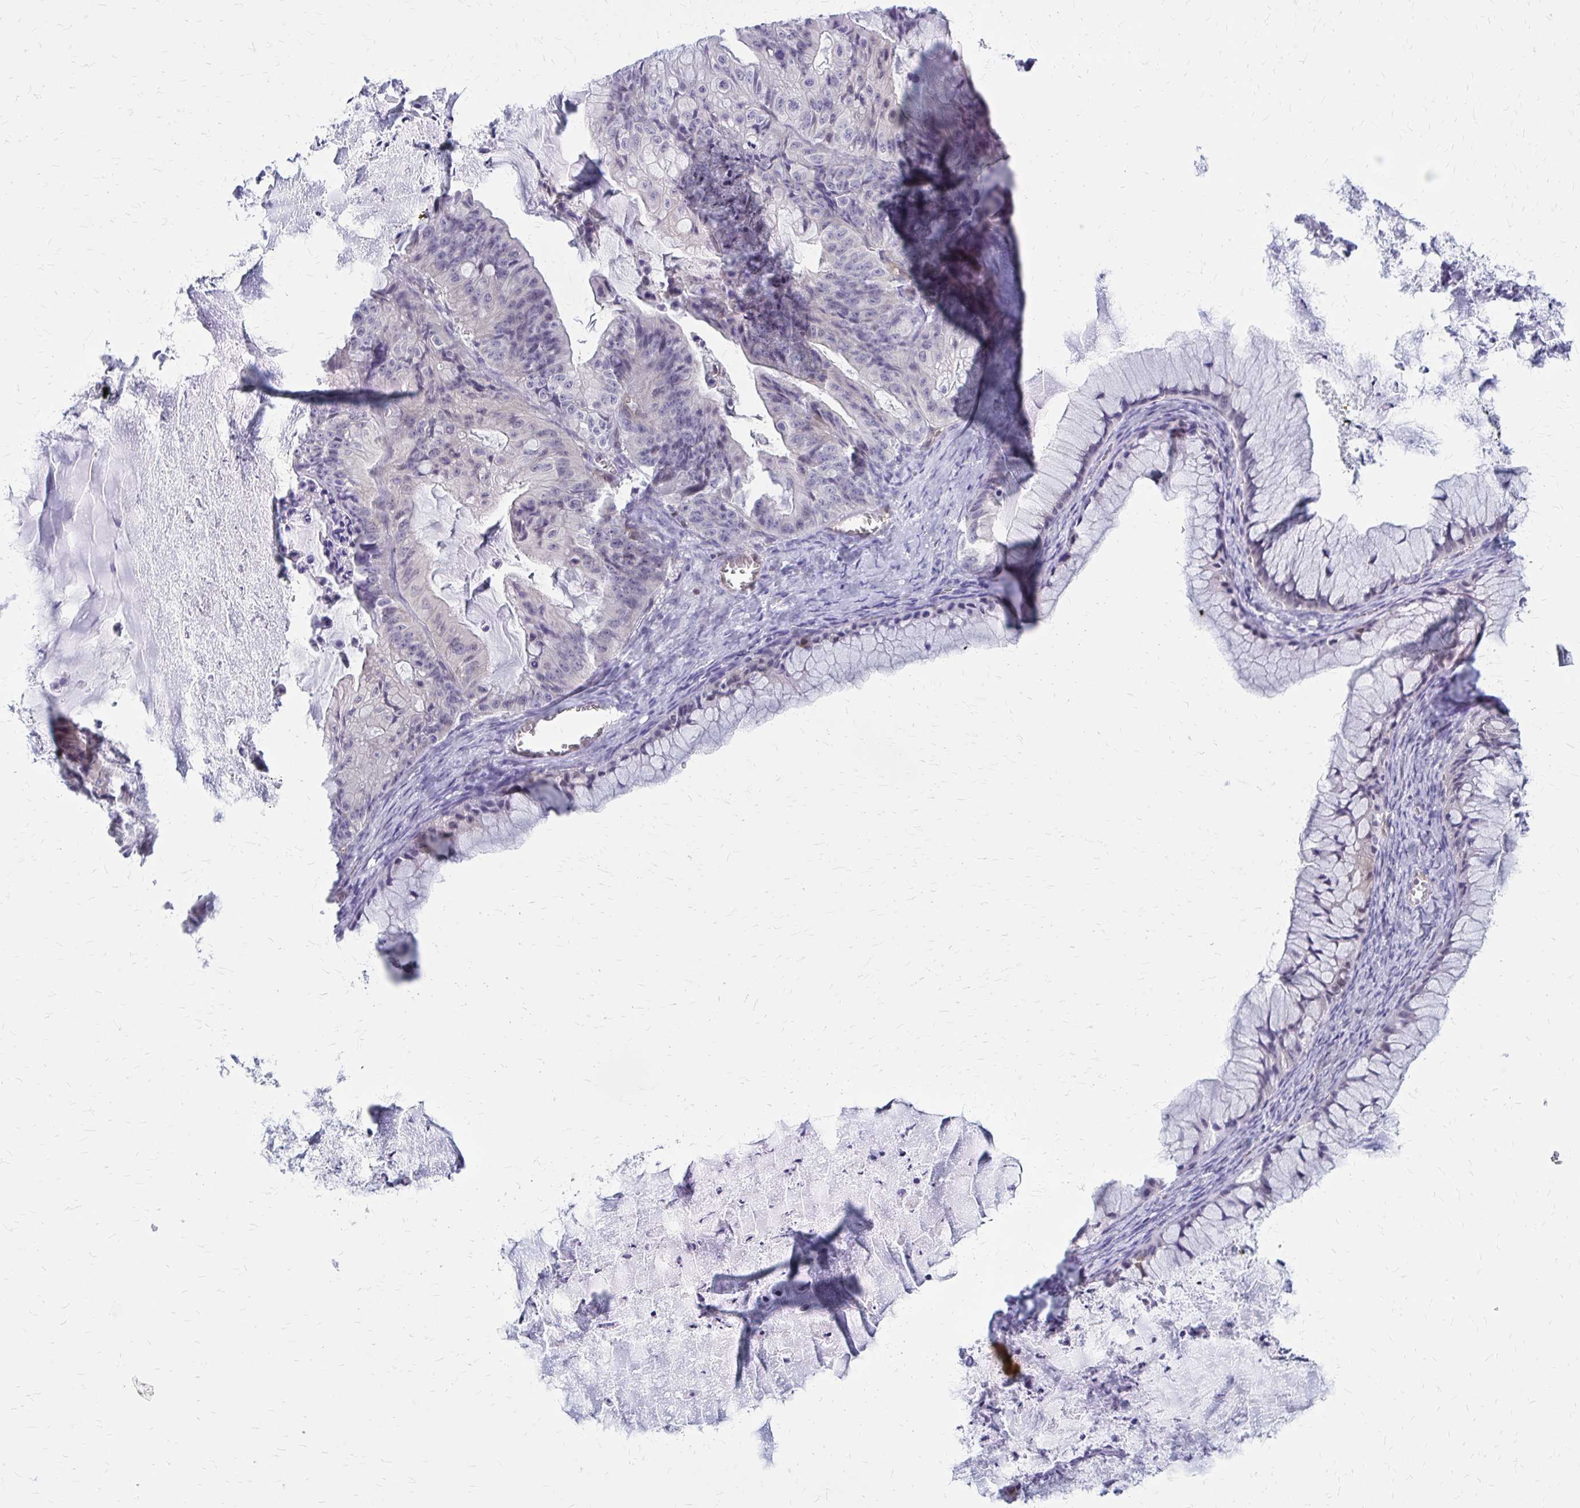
{"staining": {"intensity": "negative", "quantity": "none", "location": "none"}, "tissue": "ovarian cancer", "cell_type": "Tumor cells", "image_type": "cancer", "snomed": [{"axis": "morphology", "description": "Cystadenocarcinoma, mucinous, NOS"}, {"axis": "topography", "description": "Ovary"}], "caption": "Tumor cells are negative for brown protein staining in ovarian mucinous cystadenocarcinoma. (Stains: DAB (3,3'-diaminobenzidine) immunohistochemistry with hematoxylin counter stain, Microscopy: brightfield microscopy at high magnification).", "gene": "CLIC2", "patient": {"sex": "female", "age": 72}}